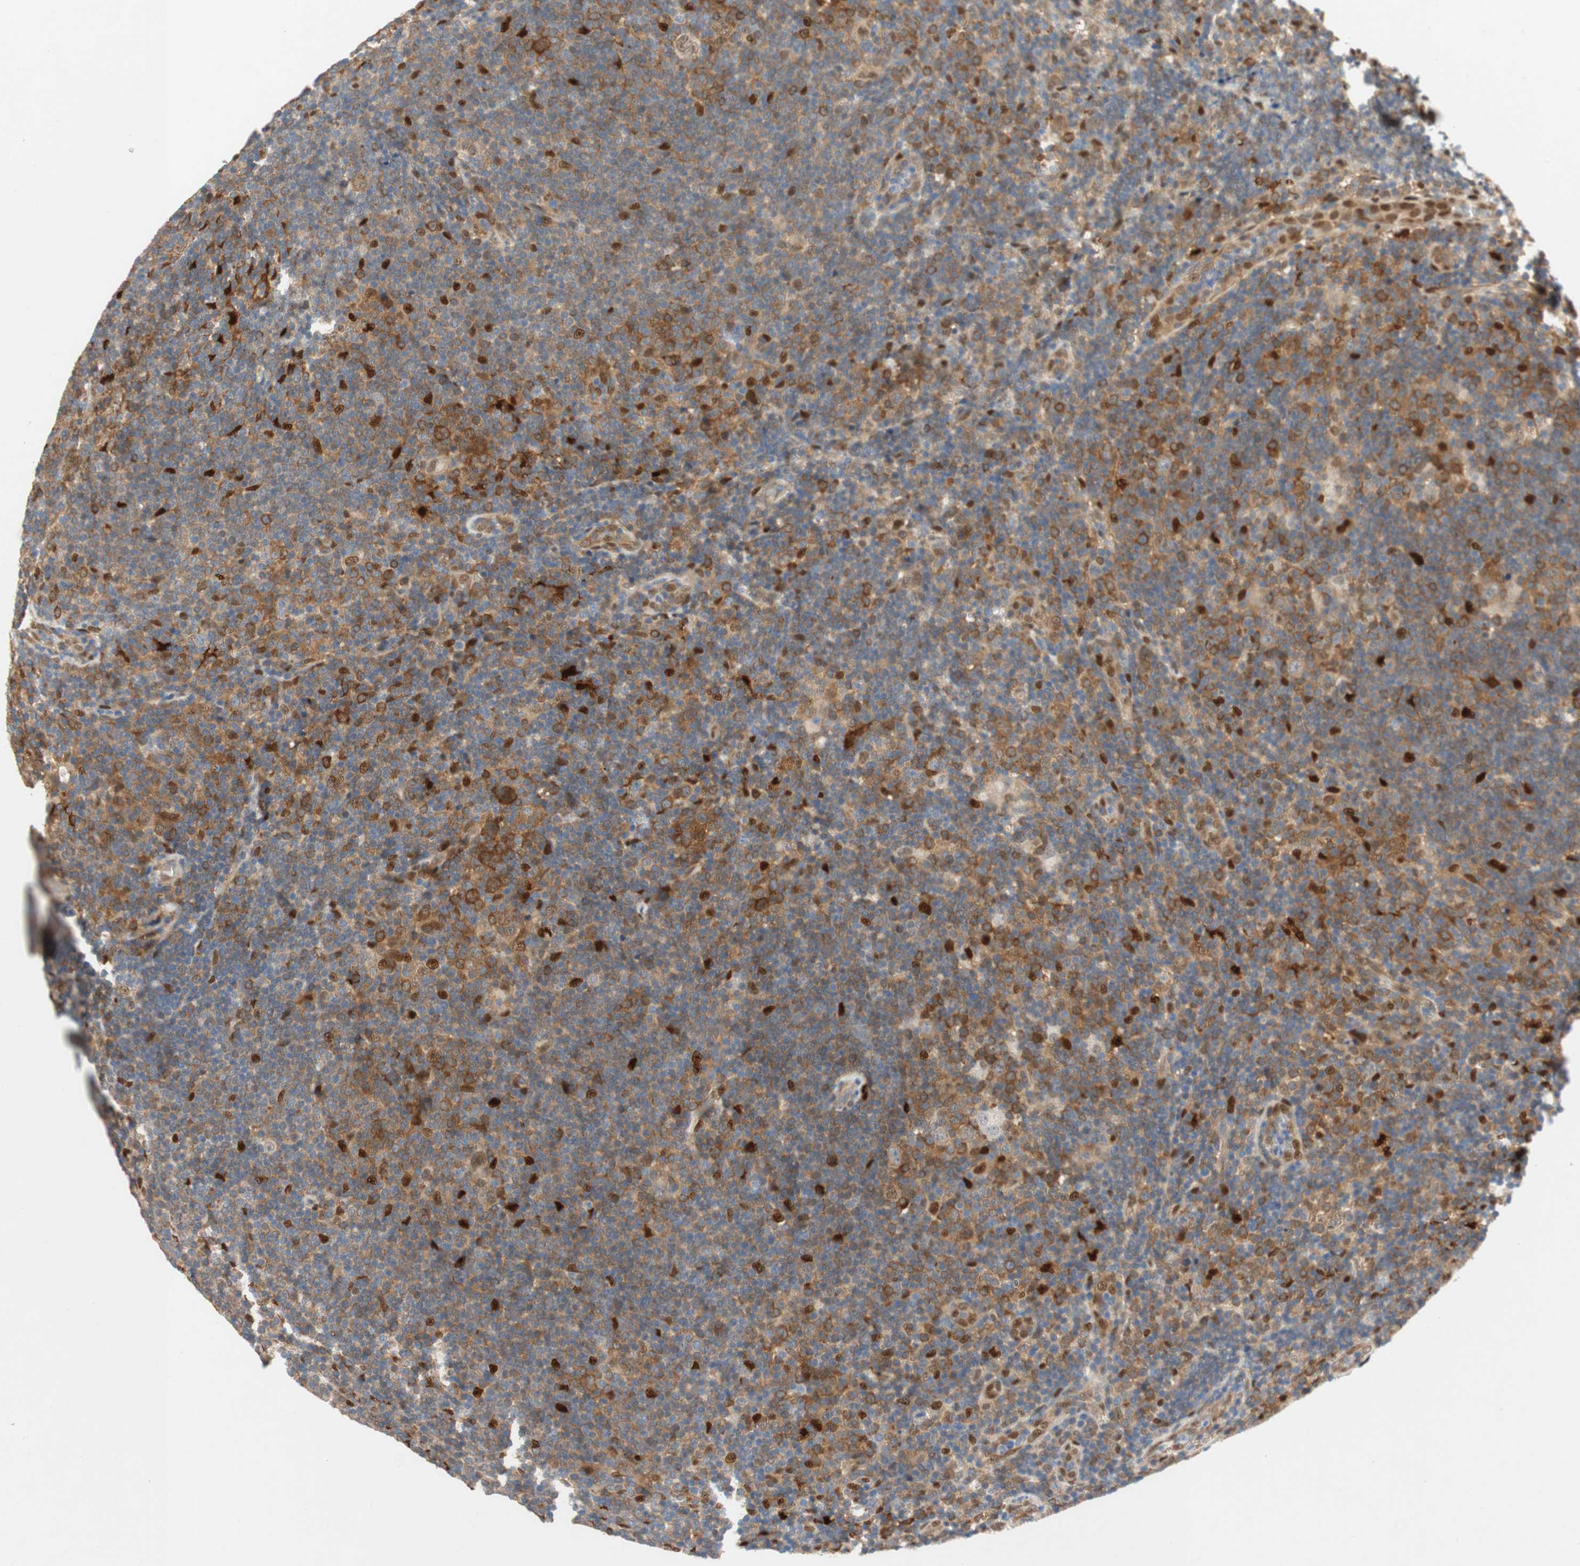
{"staining": {"intensity": "weak", "quantity": "25%-75%", "location": "cytoplasmic/membranous"}, "tissue": "lymphoma", "cell_type": "Tumor cells", "image_type": "cancer", "snomed": [{"axis": "morphology", "description": "Hodgkin's disease, NOS"}, {"axis": "topography", "description": "Lymph node"}], "caption": "Lymphoma tissue exhibits weak cytoplasmic/membranous expression in approximately 25%-75% of tumor cells", "gene": "RELB", "patient": {"sex": "female", "age": 57}}